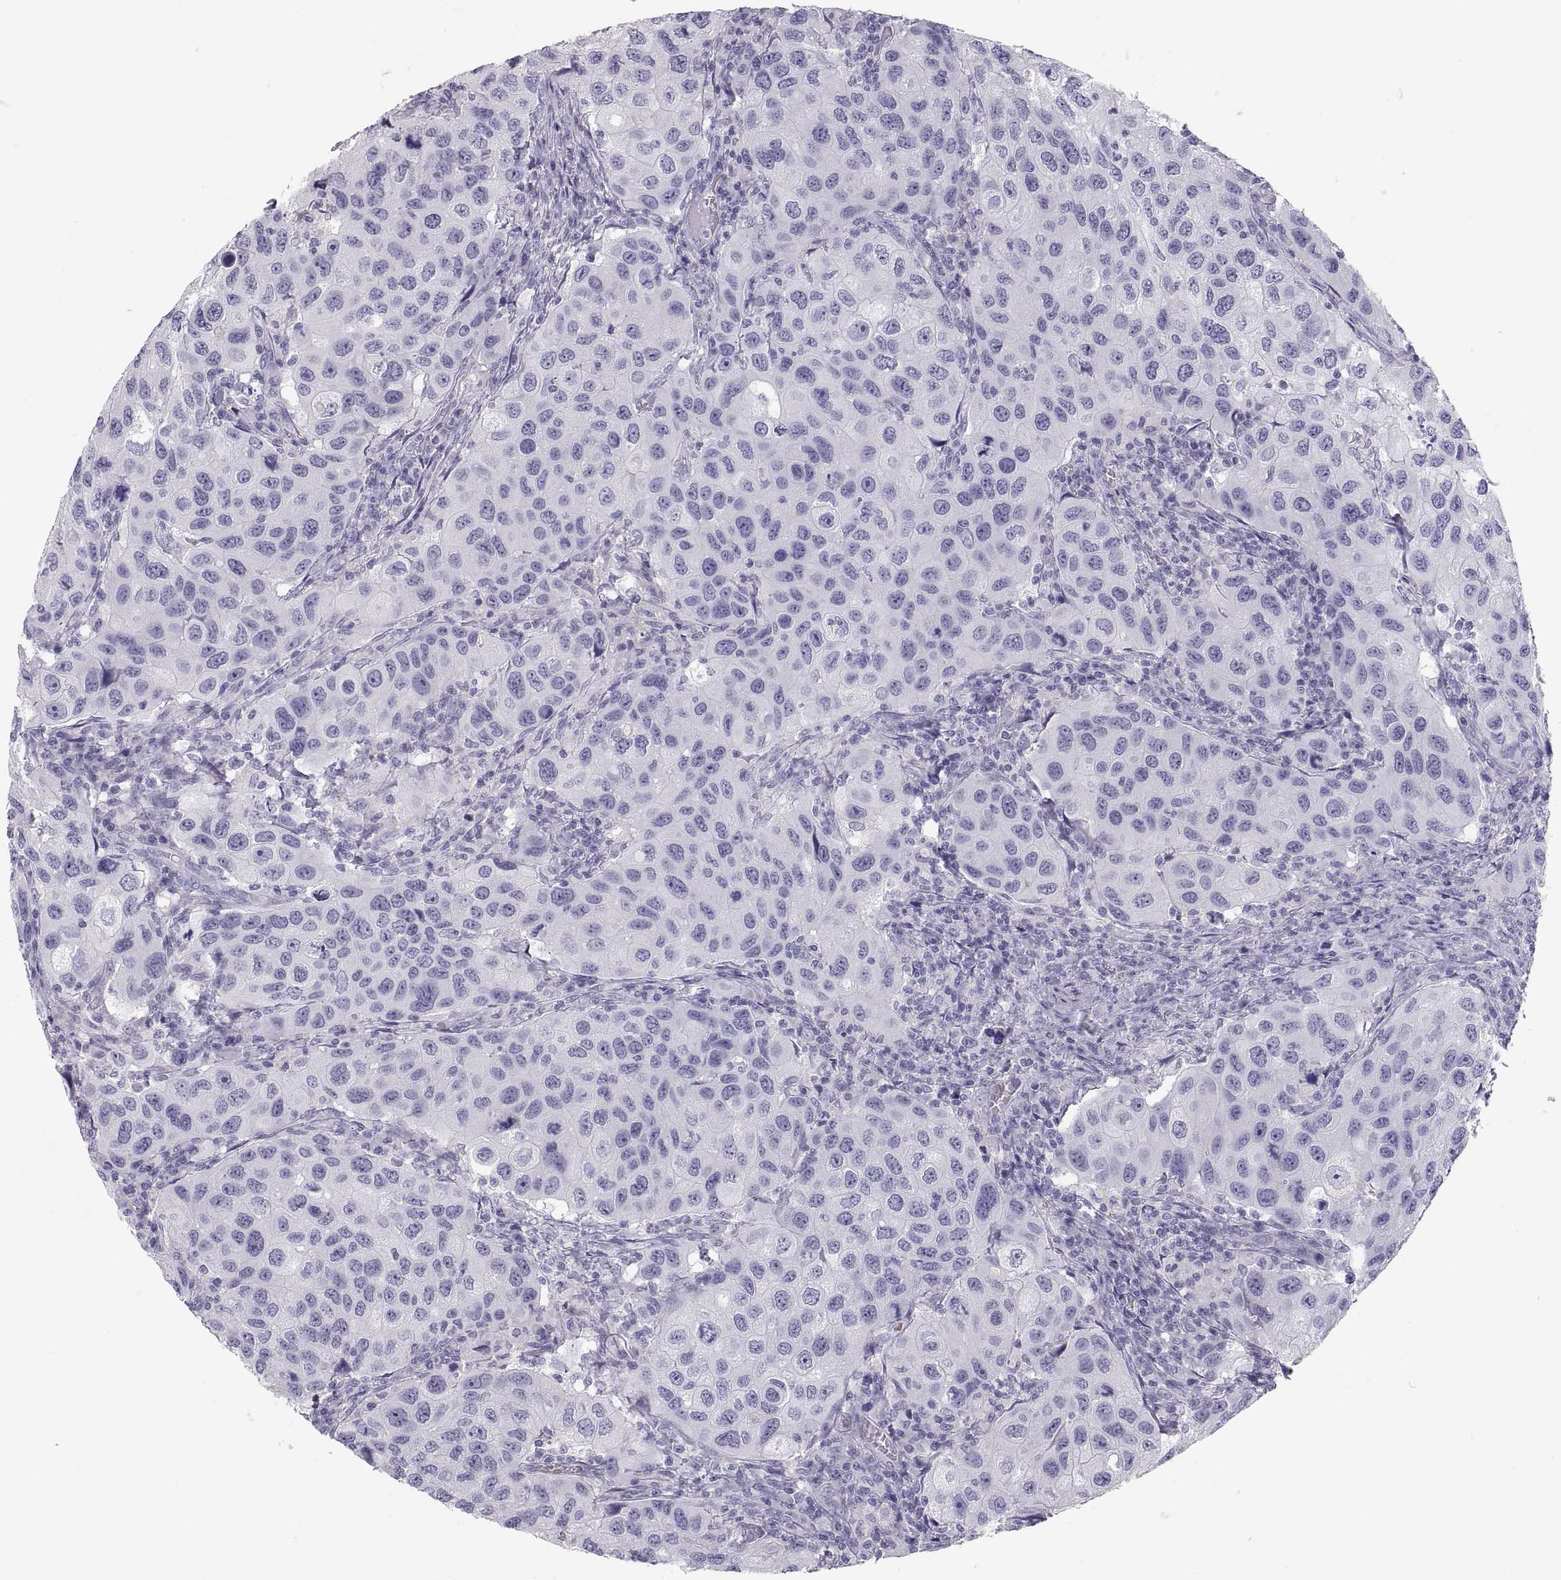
{"staining": {"intensity": "negative", "quantity": "none", "location": "none"}, "tissue": "urothelial cancer", "cell_type": "Tumor cells", "image_type": "cancer", "snomed": [{"axis": "morphology", "description": "Urothelial carcinoma, High grade"}, {"axis": "topography", "description": "Urinary bladder"}], "caption": "Protein analysis of urothelial cancer exhibits no significant staining in tumor cells.", "gene": "MAGEB2", "patient": {"sex": "male", "age": 79}}